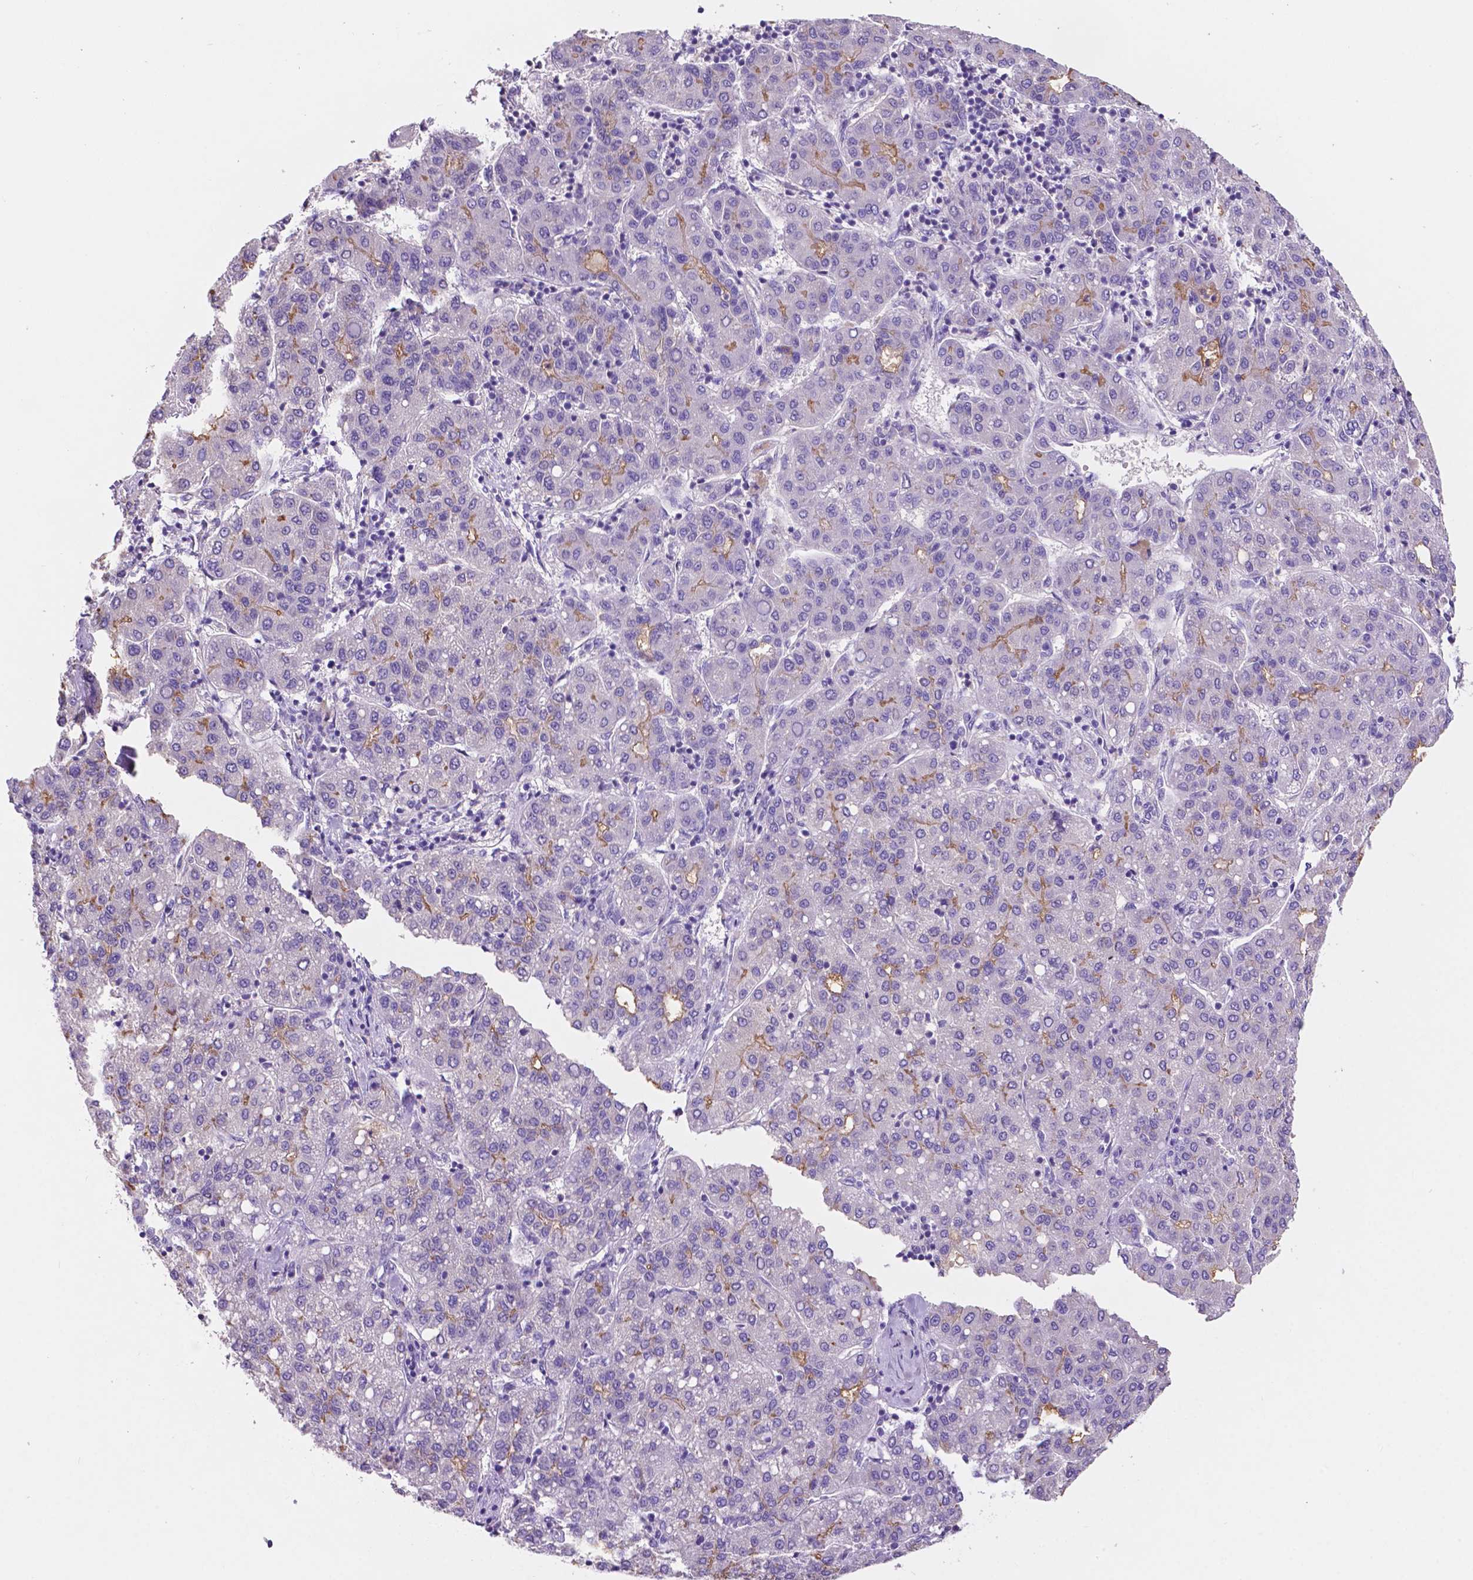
{"staining": {"intensity": "weak", "quantity": "<25%", "location": "cytoplasmic/membranous"}, "tissue": "liver cancer", "cell_type": "Tumor cells", "image_type": "cancer", "snomed": [{"axis": "morphology", "description": "Carcinoma, Hepatocellular, NOS"}, {"axis": "topography", "description": "Liver"}], "caption": "Immunohistochemical staining of human hepatocellular carcinoma (liver) demonstrates no significant staining in tumor cells.", "gene": "PRPS2", "patient": {"sex": "male", "age": 65}}